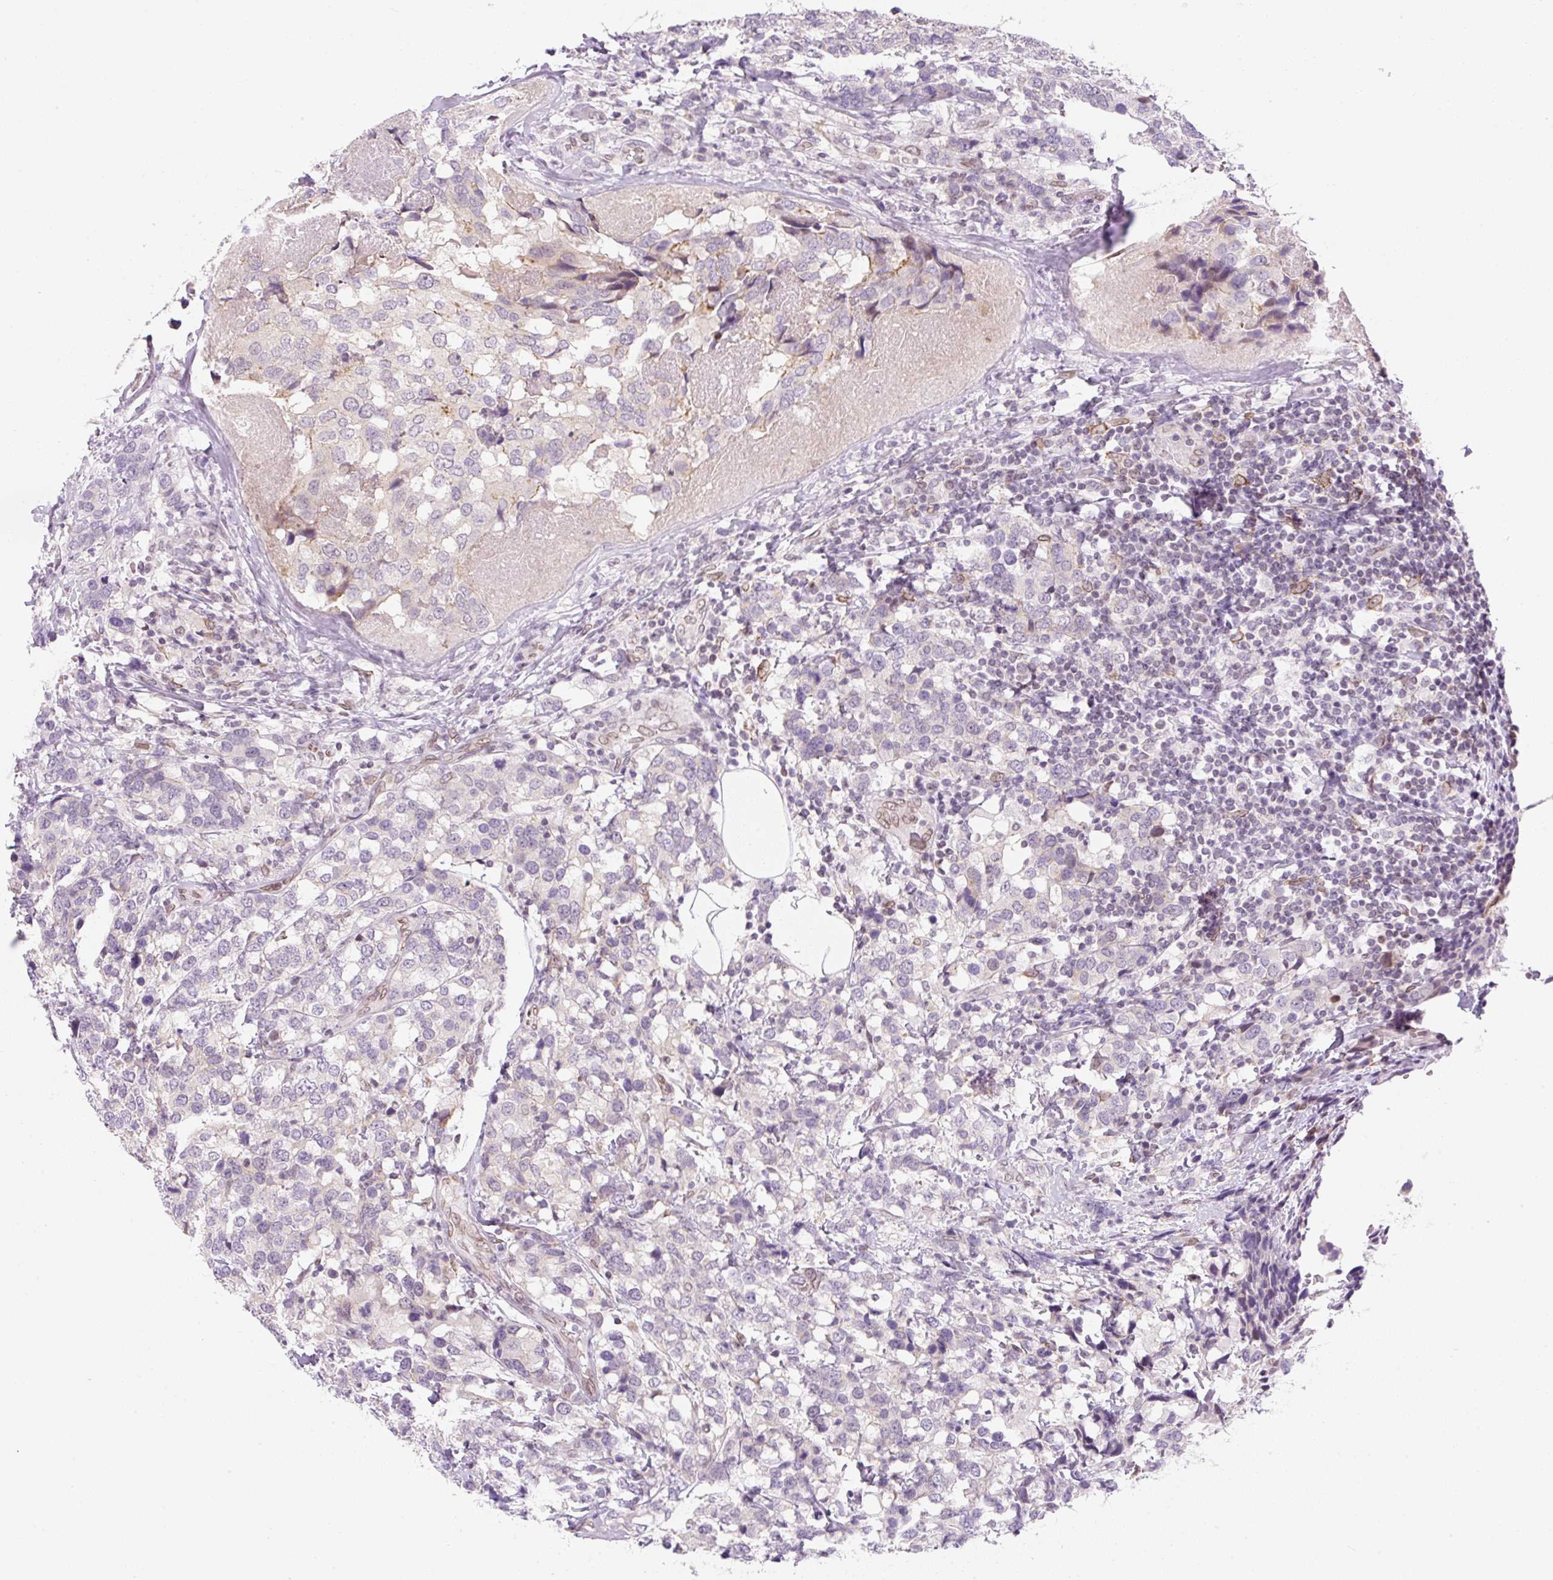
{"staining": {"intensity": "negative", "quantity": "none", "location": "none"}, "tissue": "breast cancer", "cell_type": "Tumor cells", "image_type": "cancer", "snomed": [{"axis": "morphology", "description": "Lobular carcinoma"}, {"axis": "topography", "description": "Breast"}], "caption": "Tumor cells show no significant protein positivity in breast cancer (lobular carcinoma). (Stains: DAB (3,3'-diaminobenzidine) IHC with hematoxylin counter stain, Microscopy: brightfield microscopy at high magnification).", "gene": "SYNE3", "patient": {"sex": "female", "age": 59}}